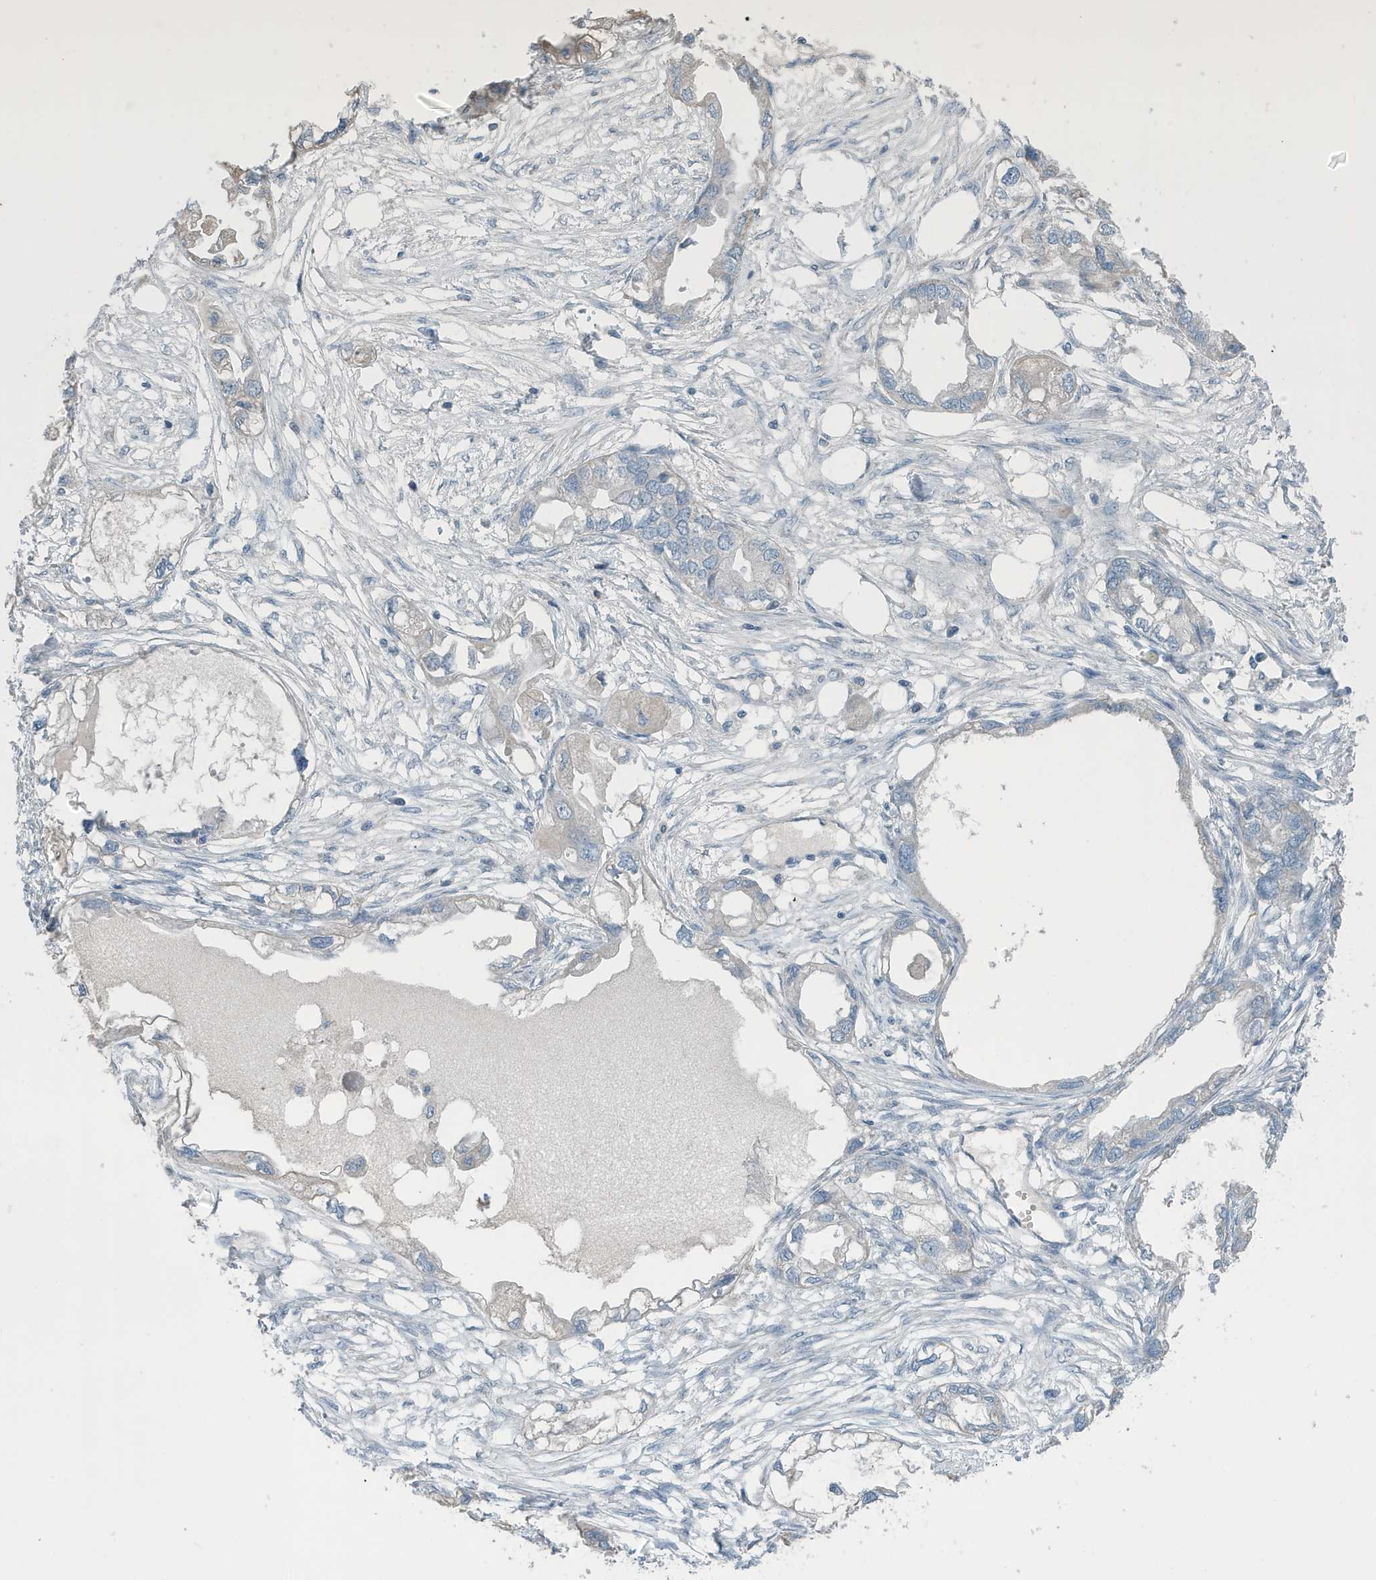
{"staining": {"intensity": "negative", "quantity": "none", "location": "none"}, "tissue": "endometrial cancer", "cell_type": "Tumor cells", "image_type": "cancer", "snomed": [{"axis": "morphology", "description": "Adenocarcinoma, NOS"}, {"axis": "morphology", "description": "Adenocarcinoma, metastatic, NOS"}, {"axis": "topography", "description": "Adipose tissue"}, {"axis": "topography", "description": "Endometrium"}], "caption": "This micrograph is of adenocarcinoma (endometrial) stained with IHC to label a protein in brown with the nuclei are counter-stained blue. There is no staining in tumor cells.", "gene": "UGT2B4", "patient": {"sex": "female", "age": 67}}